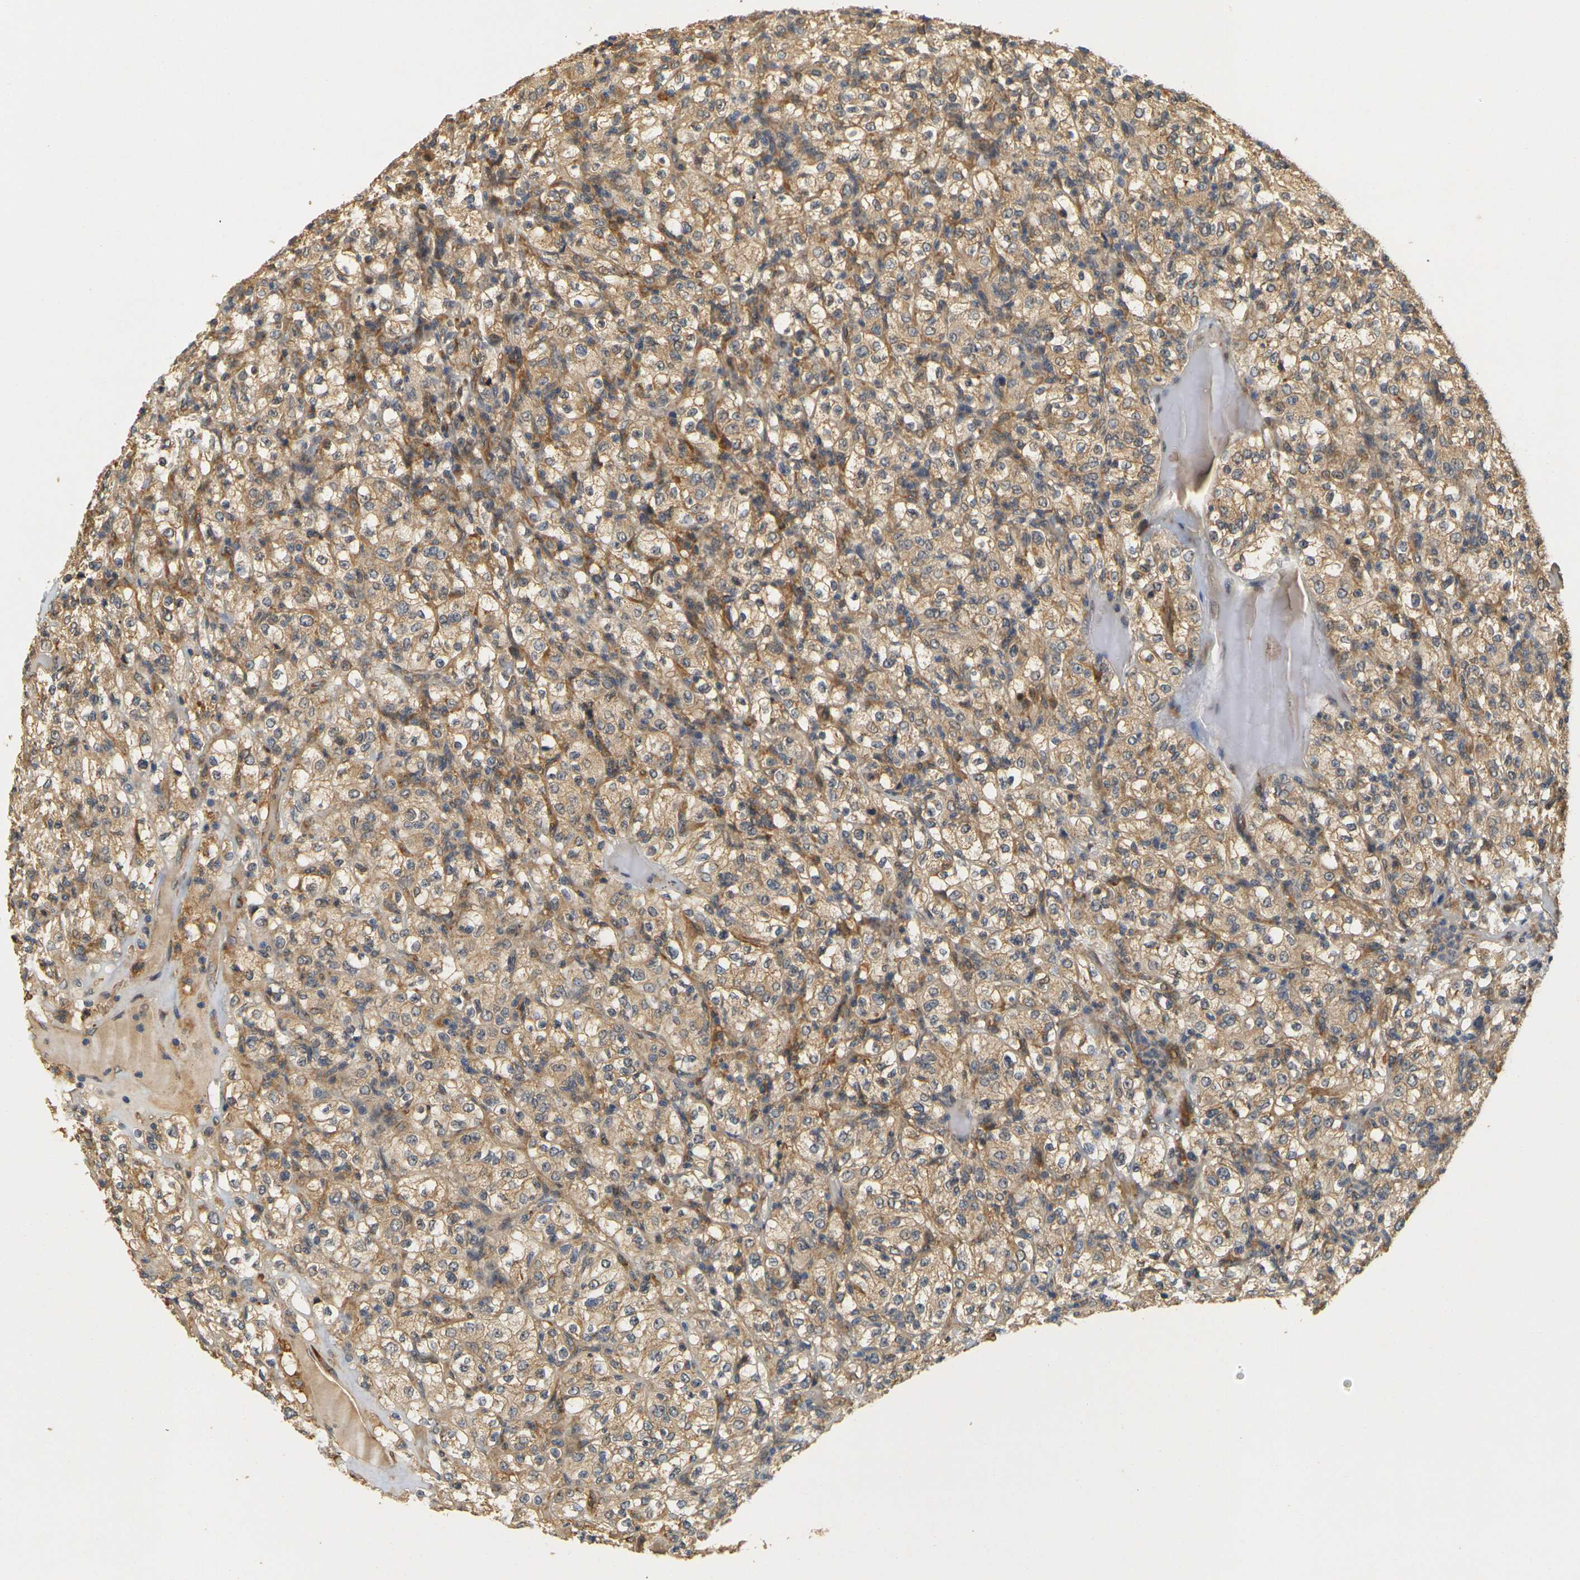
{"staining": {"intensity": "moderate", "quantity": ">75%", "location": "cytoplasmic/membranous"}, "tissue": "renal cancer", "cell_type": "Tumor cells", "image_type": "cancer", "snomed": [{"axis": "morphology", "description": "Normal tissue, NOS"}, {"axis": "morphology", "description": "Adenocarcinoma, NOS"}, {"axis": "topography", "description": "Kidney"}], "caption": "High-power microscopy captured an IHC photomicrograph of adenocarcinoma (renal), revealing moderate cytoplasmic/membranous positivity in about >75% of tumor cells.", "gene": "MEGF9", "patient": {"sex": "female", "age": 72}}